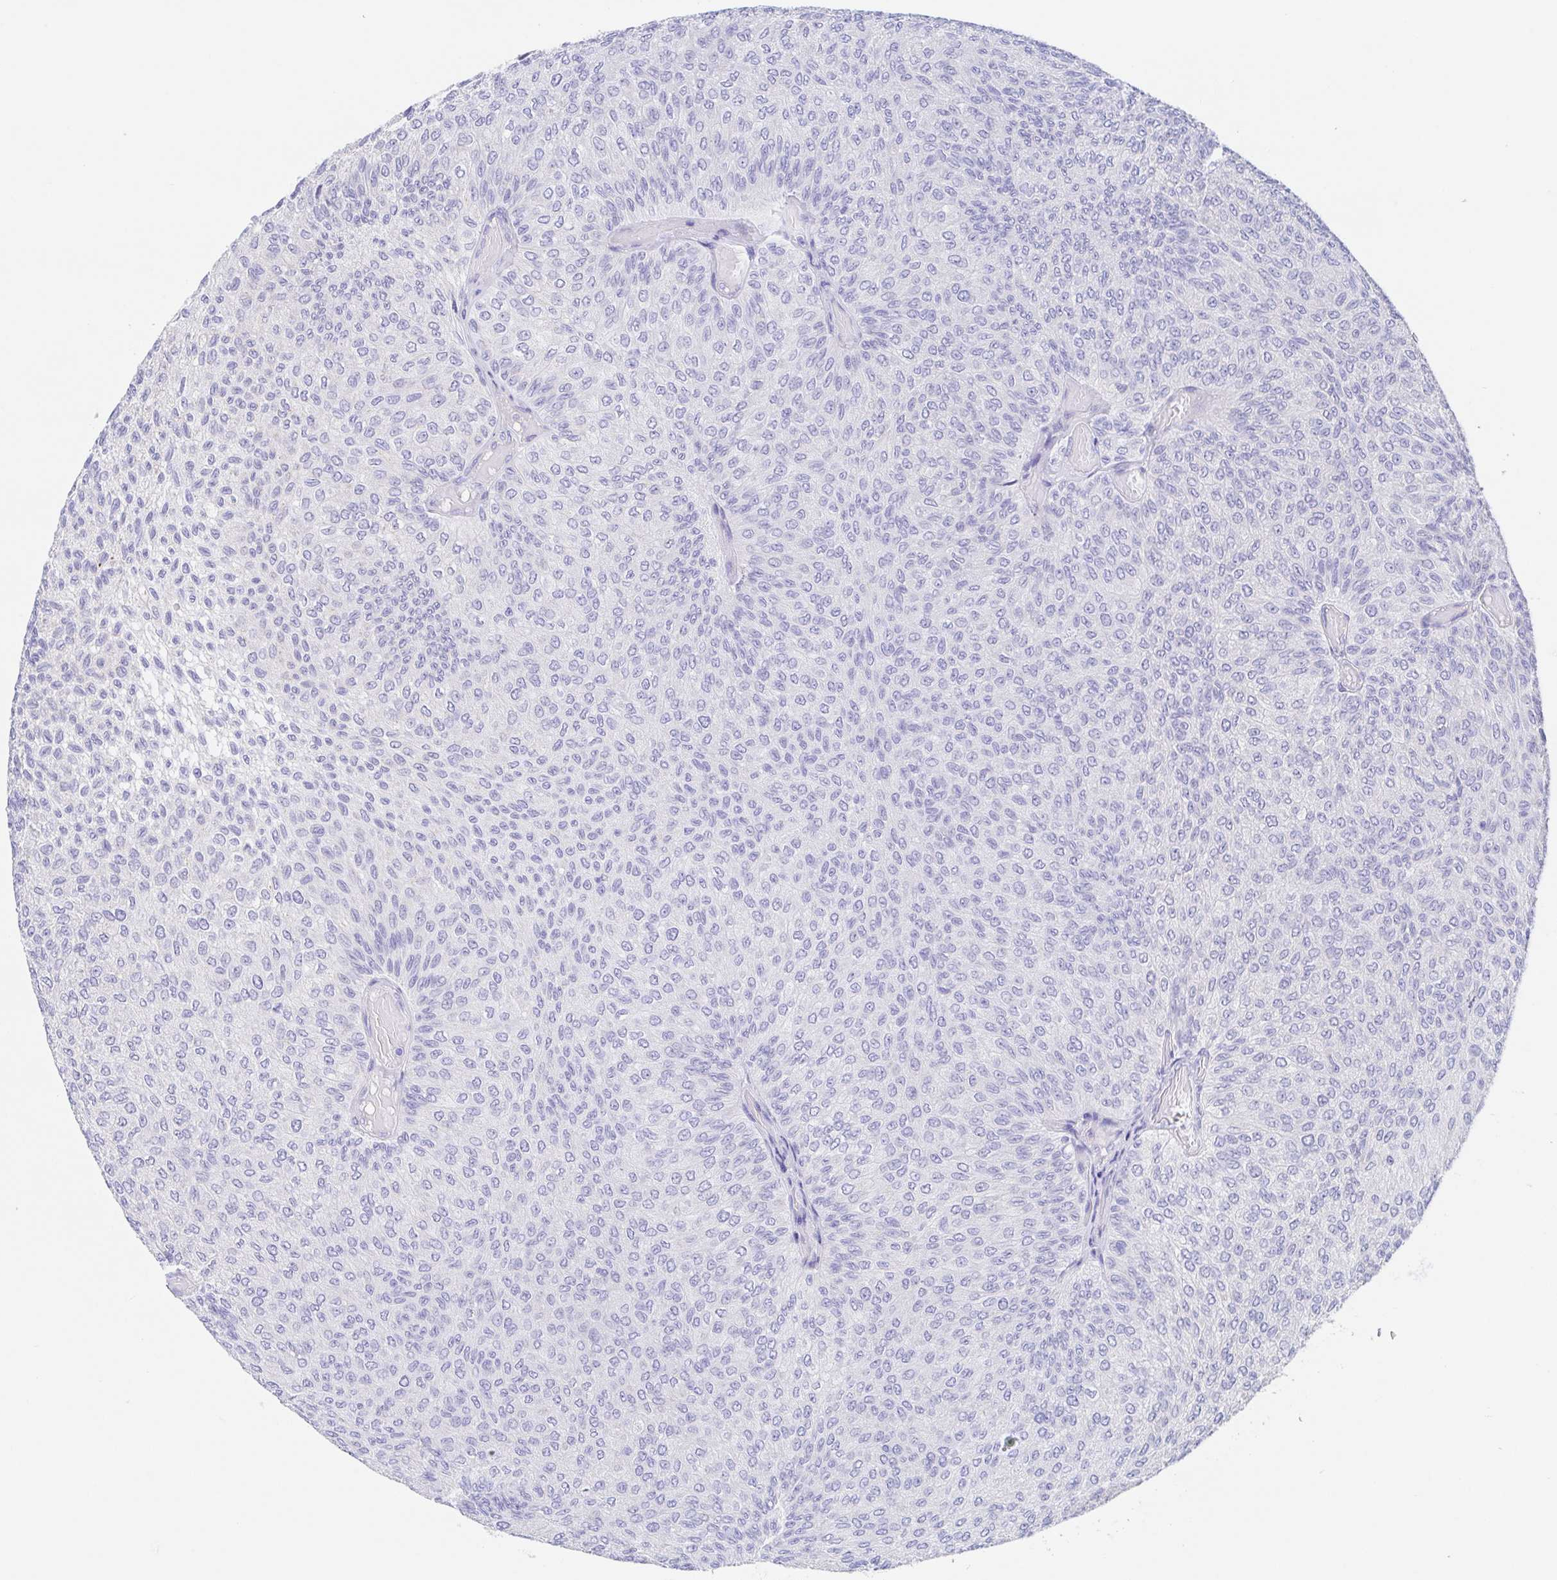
{"staining": {"intensity": "negative", "quantity": "none", "location": "none"}, "tissue": "urothelial cancer", "cell_type": "Tumor cells", "image_type": "cancer", "snomed": [{"axis": "morphology", "description": "Urothelial carcinoma, Low grade"}, {"axis": "topography", "description": "Urinary bladder"}], "caption": "Low-grade urothelial carcinoma stained for a protein using IHC displays no staining tumor cells.", "gene": "SCG3", "patient": {"sex": "male", "age": 78}}